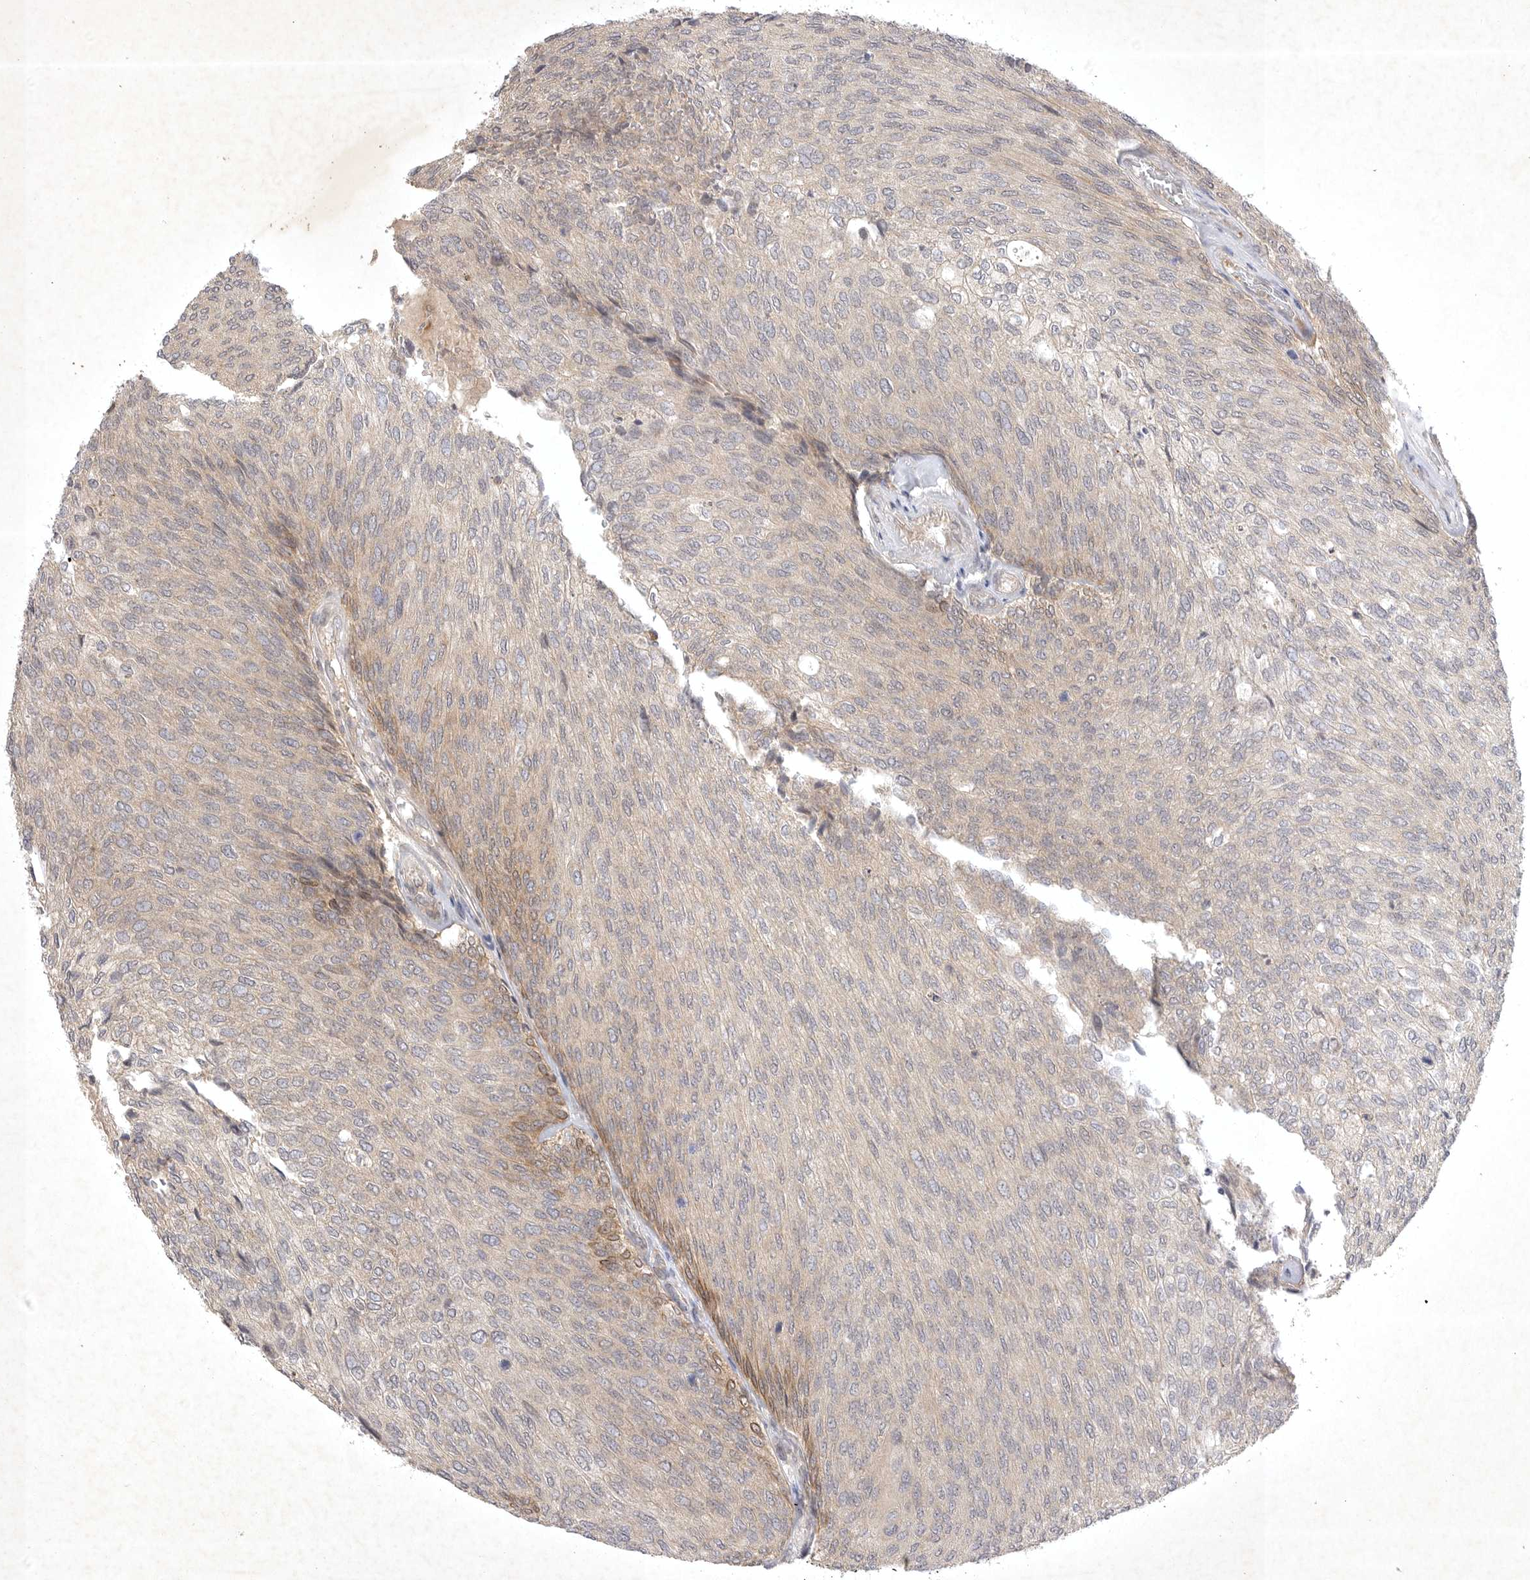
{"staining": {"intensity": "weak", "quantity": "25%-75%", "location": "cytoplasmic/membranous"}, "tissue": "urothelial cancer", "cell_type": "Tumor cells", "image_type": "cancer", "snomed": [{"axis": "morphology", "description": "Urothelial carcinoma, Low grade"}, {"axis": "topography", "description": "Urinary bladder"}], "caption": "Urothelial carcinoma (low-grade) stained for a protein reveals weak cytoplasmic/membranous positivity in tumor cells.", "gene": "PTPDC1", "patient": {"sex": "female", "age": 79}}